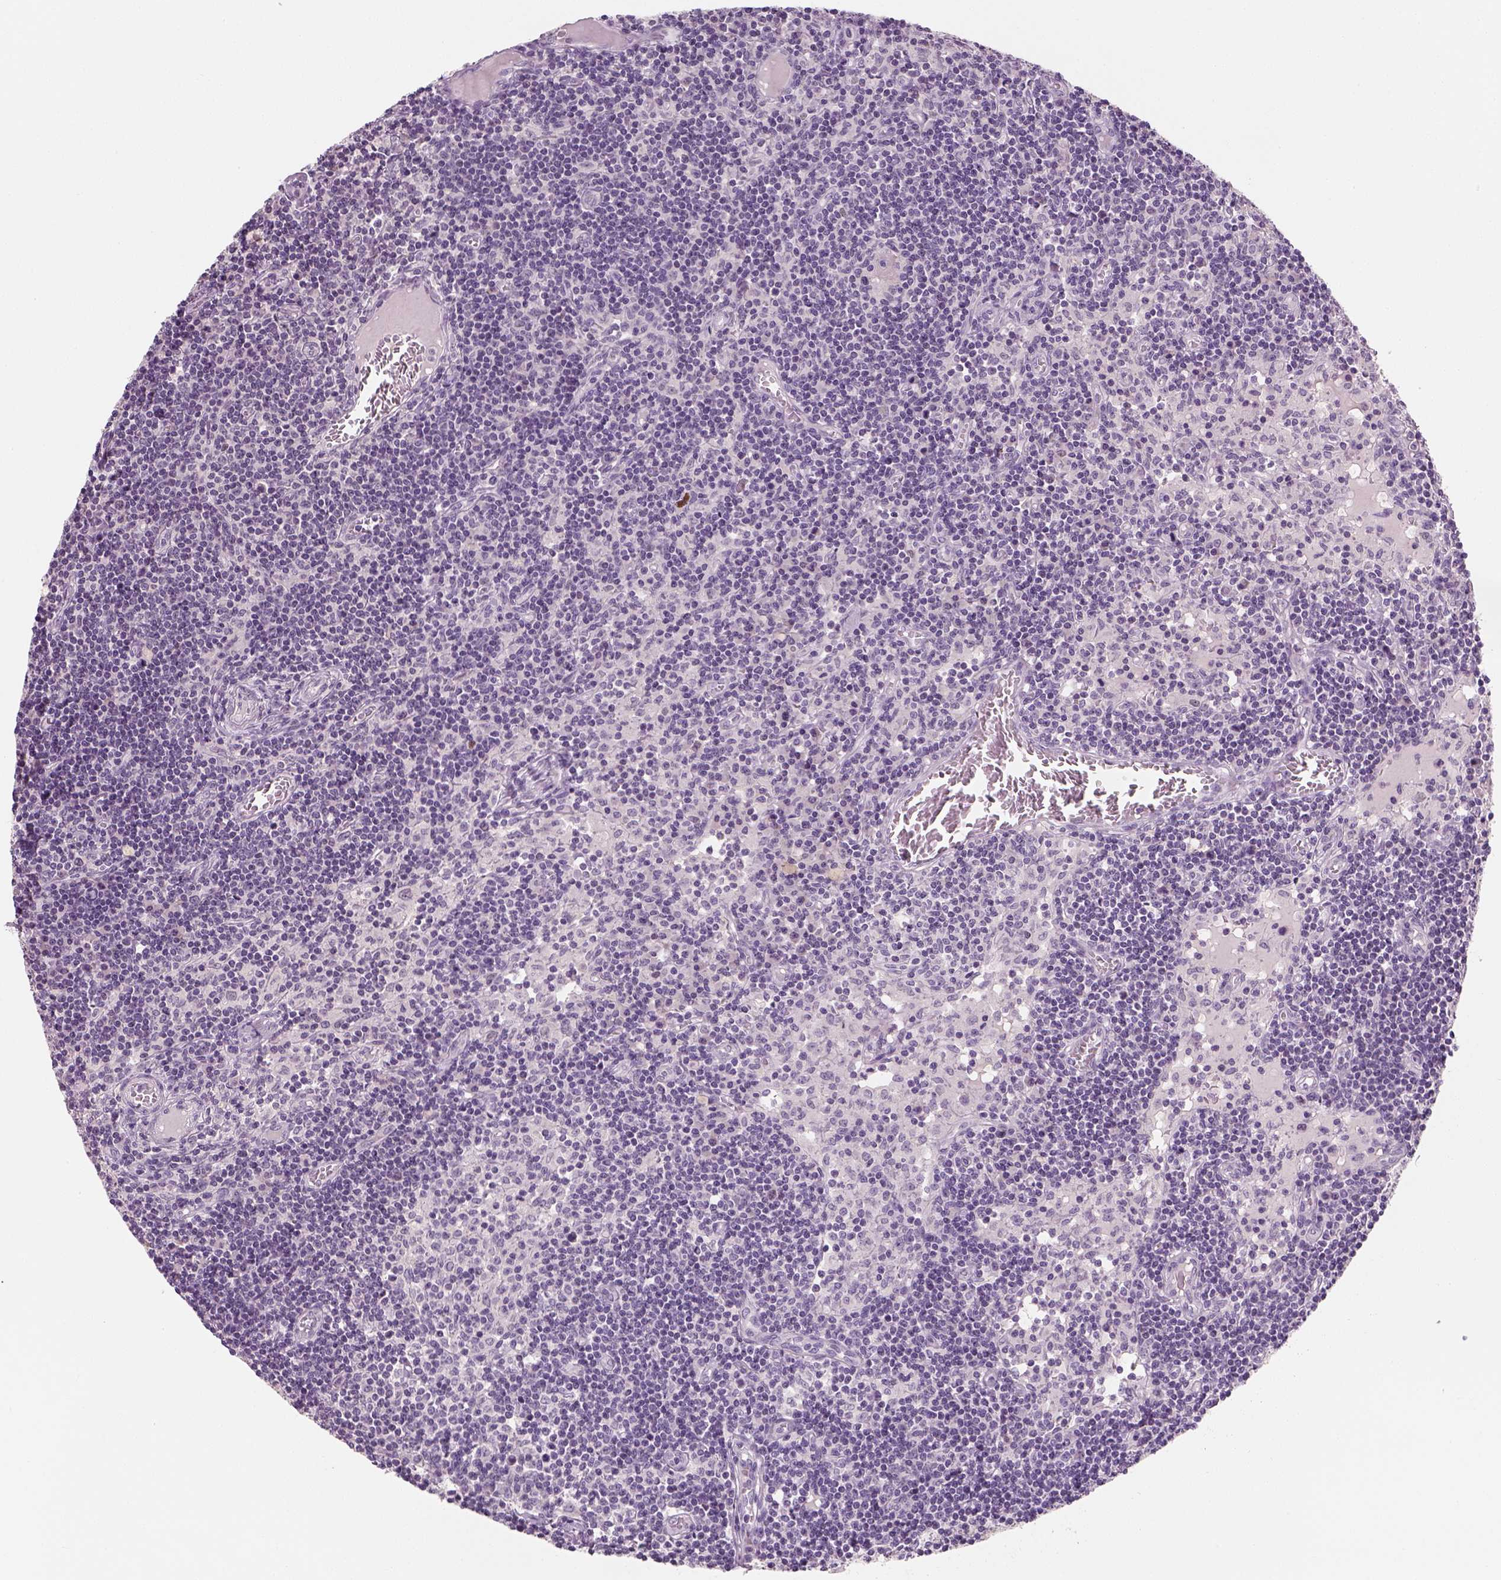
{"staining": {"intensity": "negative", "quantity": "none", "location": "none"}, "tissue": "lymph node", "cell_type": "Germinal center cells", "image_type": "normal", "snomed": [{"axis": "morphology", "description": "Normal tissue, NOS"}, {"axis": "topography", "description": "Lymph node"}], "caption": "The immunohistochemistry image has no significant staining in germinal center cells of lymph node.", "gene": "TP53", "patient": {"sex": "female", "age": 72}}